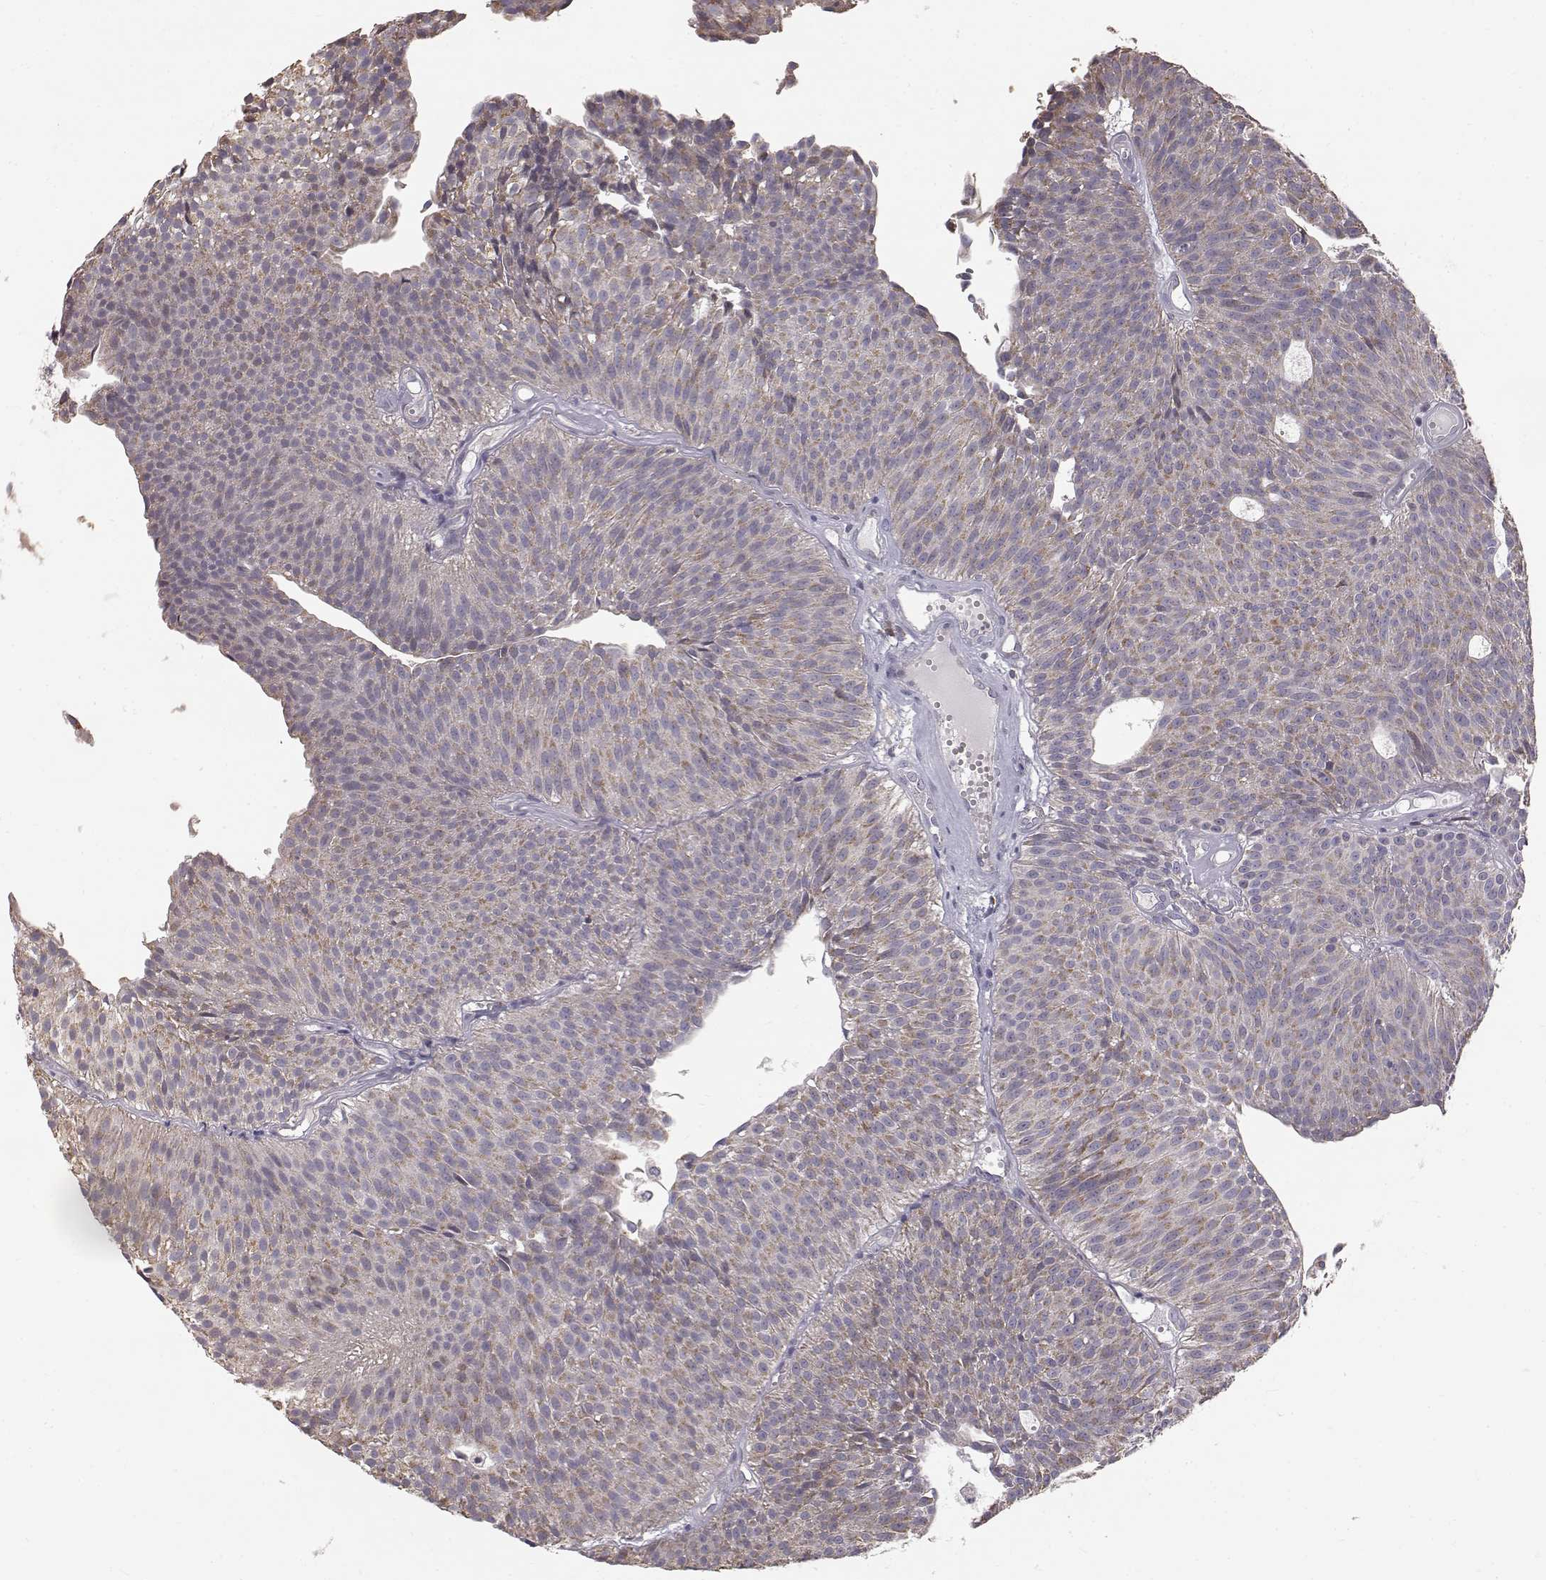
{"staining": {"intensity": "moderate", "quantity": ">75%", "location": "cytoplasmic/membranous"}, "tissue": "urothelial cancer", "cell_type": "Tumor cells", "image_type": "cancer", "snomed": [{"axis": "morphology", "description": "Urothelial carcinoma, Low grade"}, {"axis": "topography", "description": "Urinary bladder"}], "caption": "Immunohistochemistry image of low-grade urothelial carcinoma stained for a protein (brown), which exhibits medium levels of moderate cytoplasmic/membranous positivity in about >75% of tumor cells.", "gene": "GRAP2", "patient": {"sex": "male", "age": 63}}